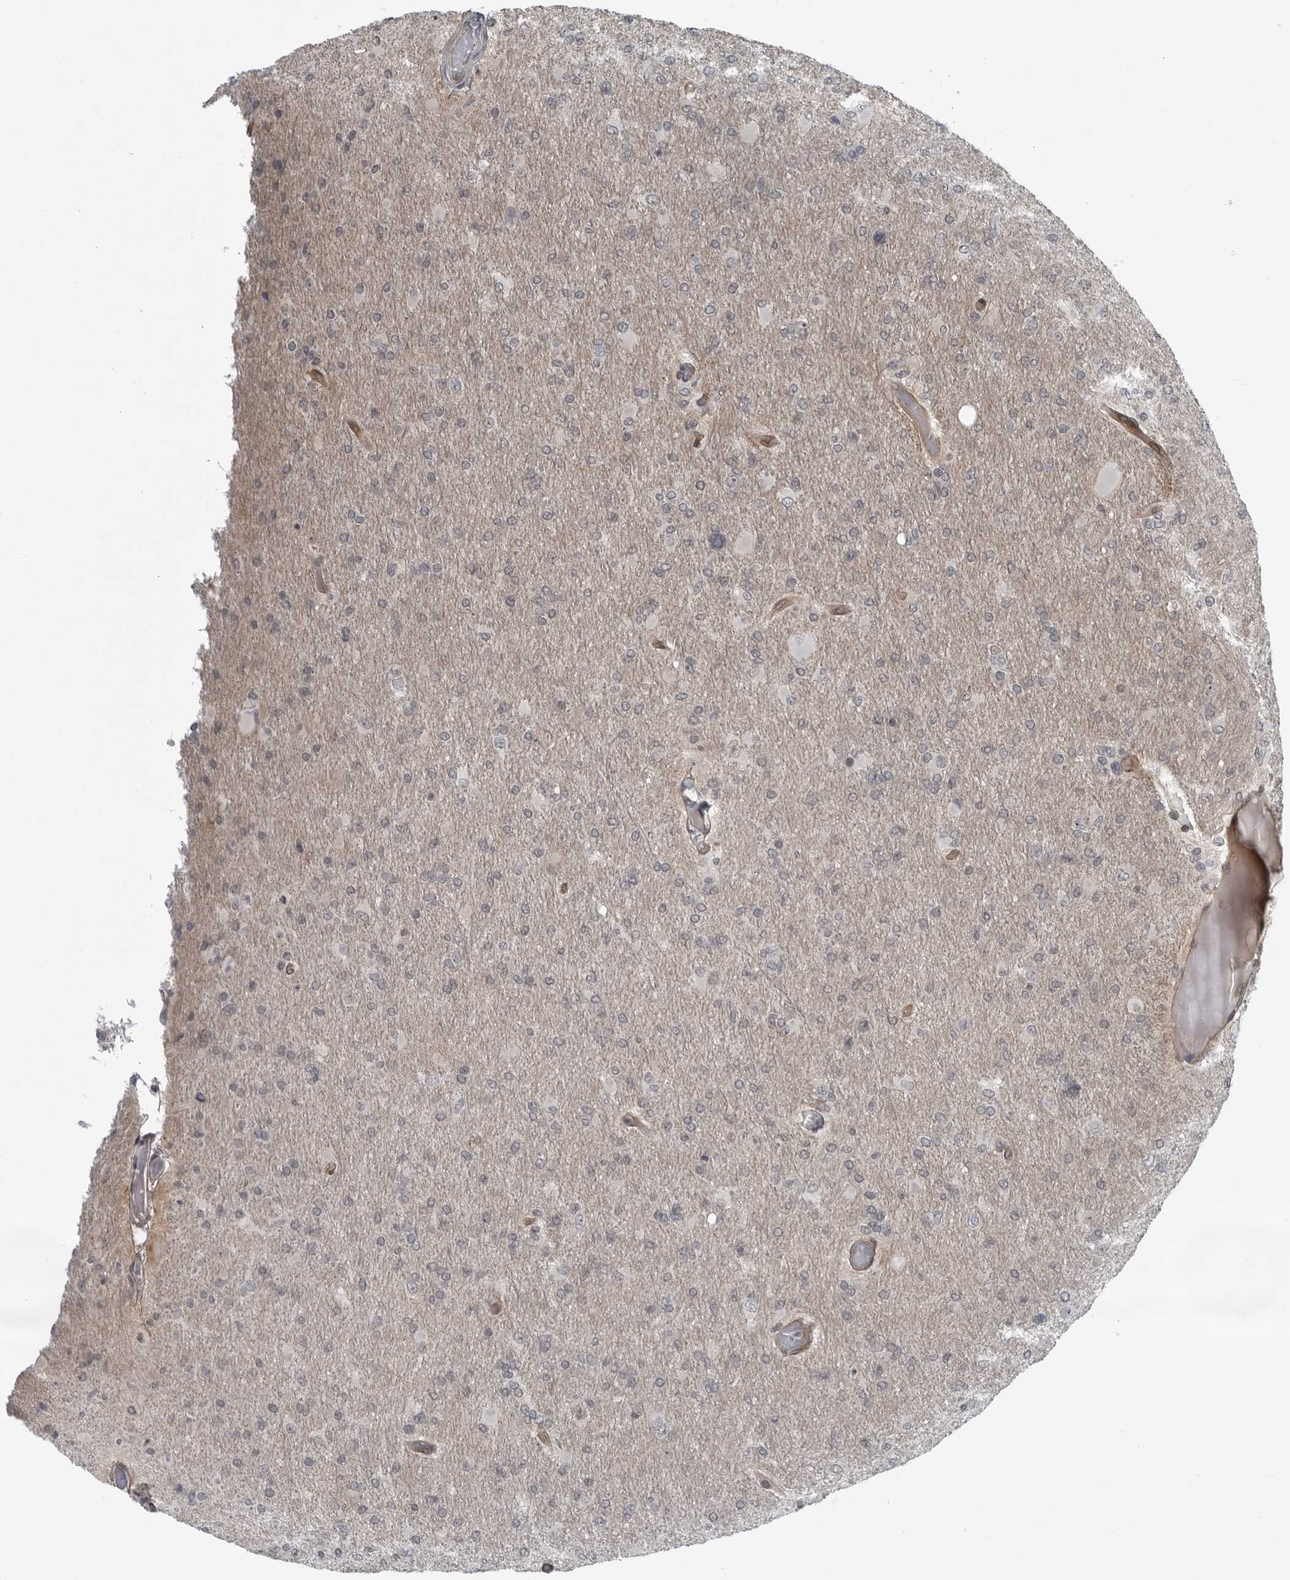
{"staining": {"intensity": "negative", "quantity": "none", "location": "none"}, "tissue": "glioma", "cell_type": "Tumor cells", "image_type": "cancer", "snomed": [{"axis": "morphology", "description": "Glioma, malignant, High grade"}, {"axis": "topography", "description": "Cerebral cortex"}], "caption": "High-grade glioma (malignant) was stained to show a protein in brown. There is no significant expression in tumor cells.", "gene": "FAM102B", "patient": {"sex": "female", "age": 36}}